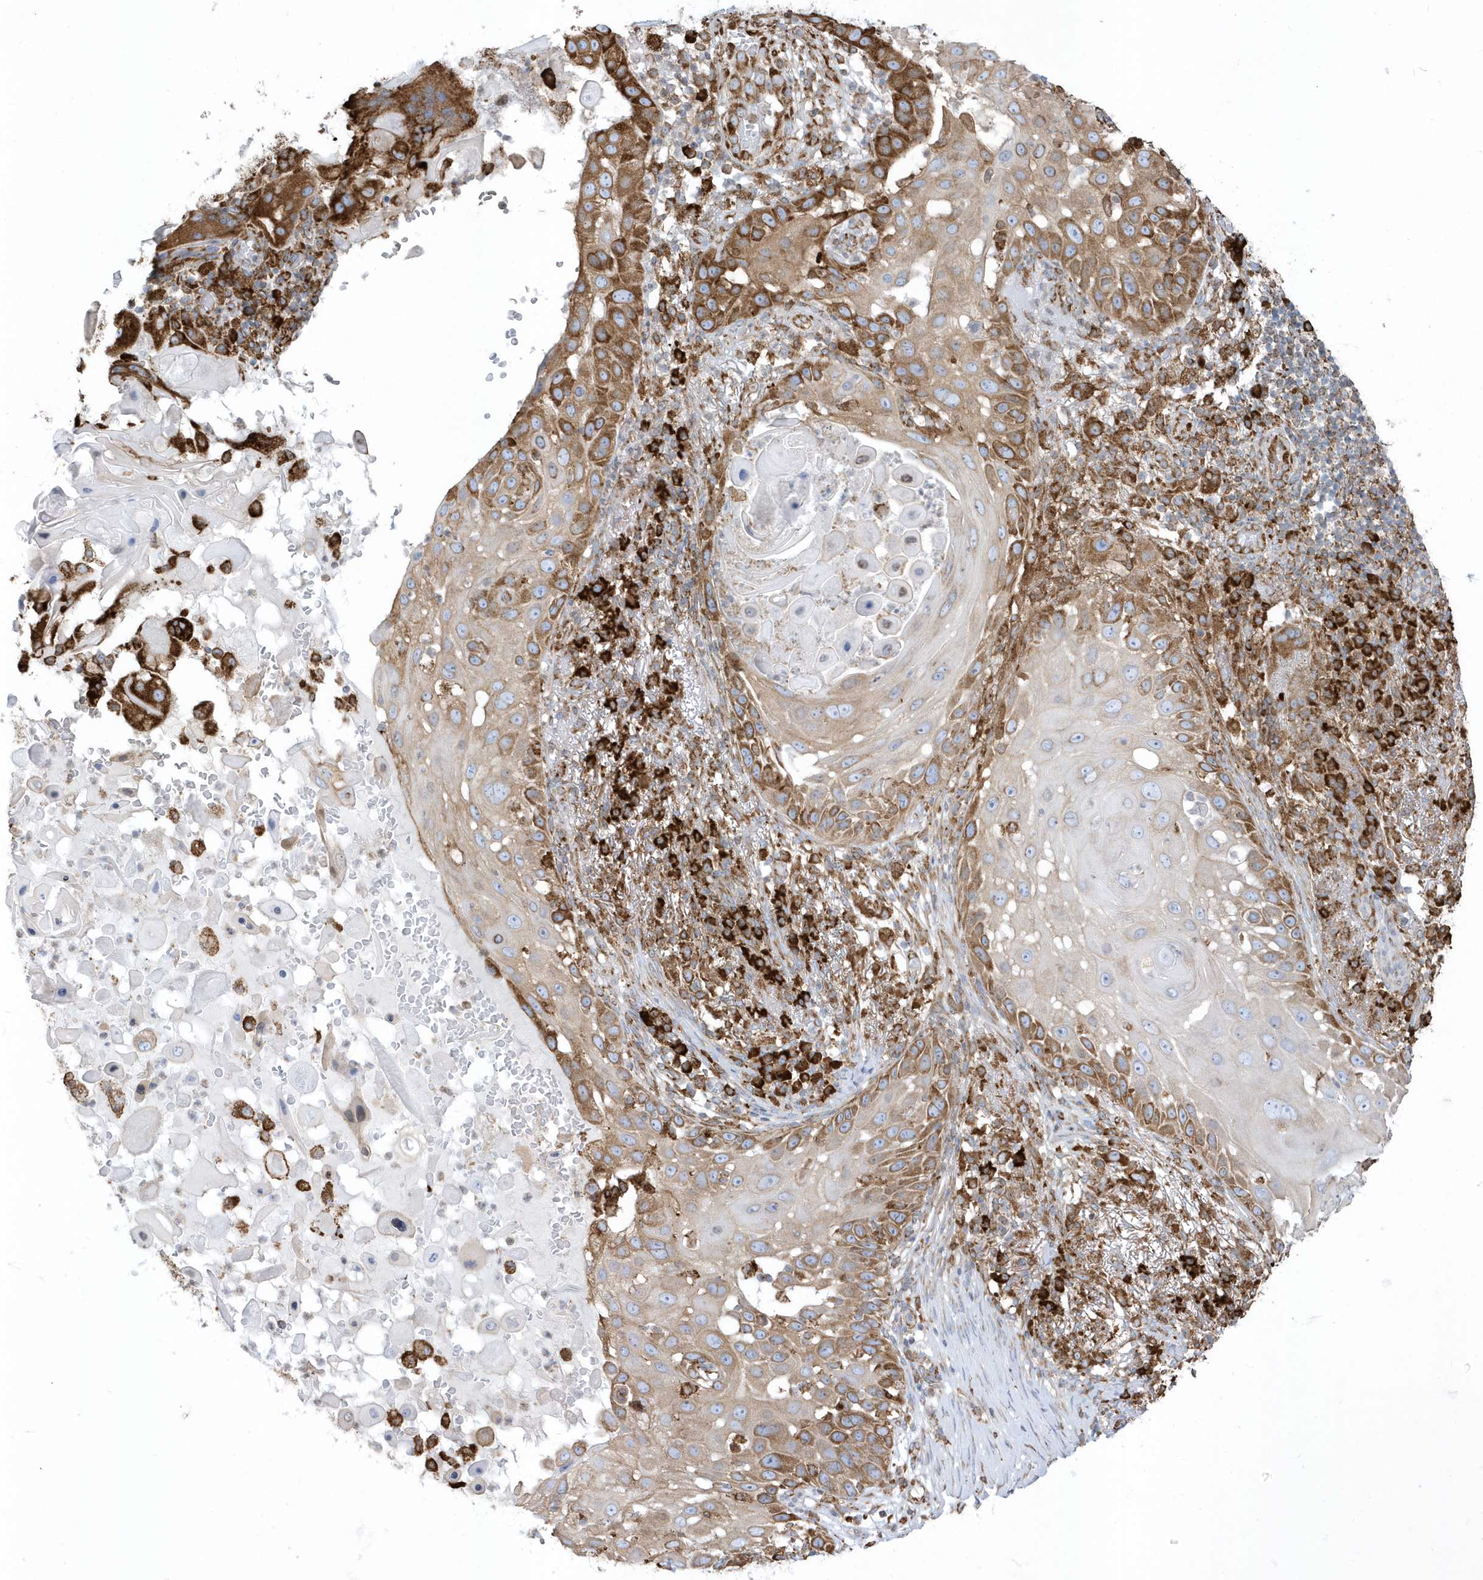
{"staining": {"intensity": "strong", "quantity": "25%-75%", "location": "cytoplasmic/membranous"}, "tissue": "skin cancer", "cell_type": "Tumor cells", "image_type": "cancer", "snomed": [{"axis": "morphology", "description": "Squamous cell carcinoma, NOS"}, {"axis": "topography", "description": "Skin"}], "caption": "Skin cancer (squamous cell carcinoma) was stained to show a protein in brown. There is high levels of strong cytoplasmic/membranous staining in approximately 25%-75% of tumor cells. The protein of interest is shown in brown color, while the nuclei are stained blue.", "gene": "PDIA6", "patient": {"sex": "female", "age": 44}}